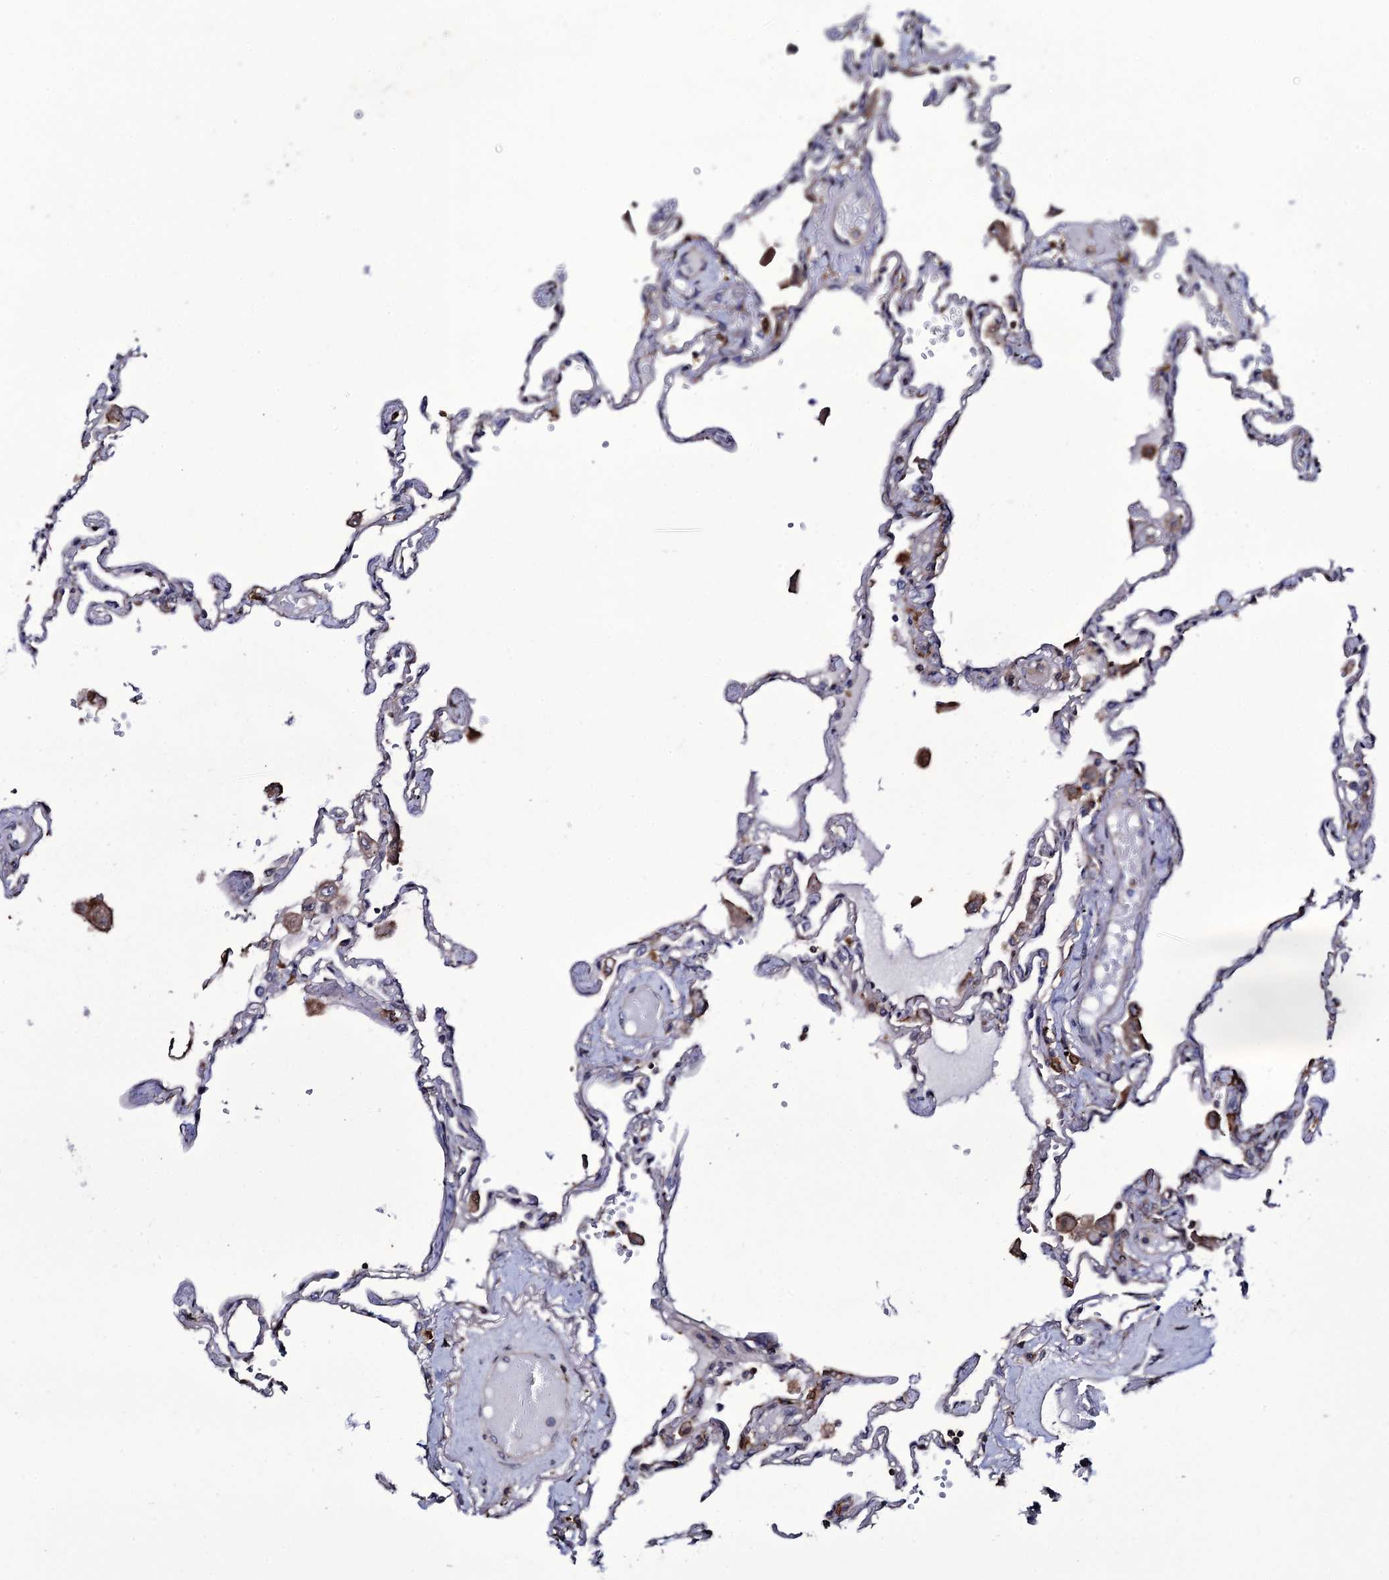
{"staining": {"intensity": "weak", "quantity": "<25%", "location": "cytoplasmic/membranous"}, "tissue": "lung", "cell_type": "Alveolar cells", "image_type": "normal", "snomed": [{"axis": "morphology", "description": "Normal tissue, NOS"}, {"axis": "topography", "description": "Lung"}], "caption": "The micrograph displays no staining of alveolar cells in benign lung. Brightfield microscopy of immunohistochemistry (IHC) stained with DAB (3,3'-diaminobenzidine) (brown) and hematoxylin (blue), captured at high magnification.", "gene": "TTC23", "patient": {"sex": "female", "age": 67}}